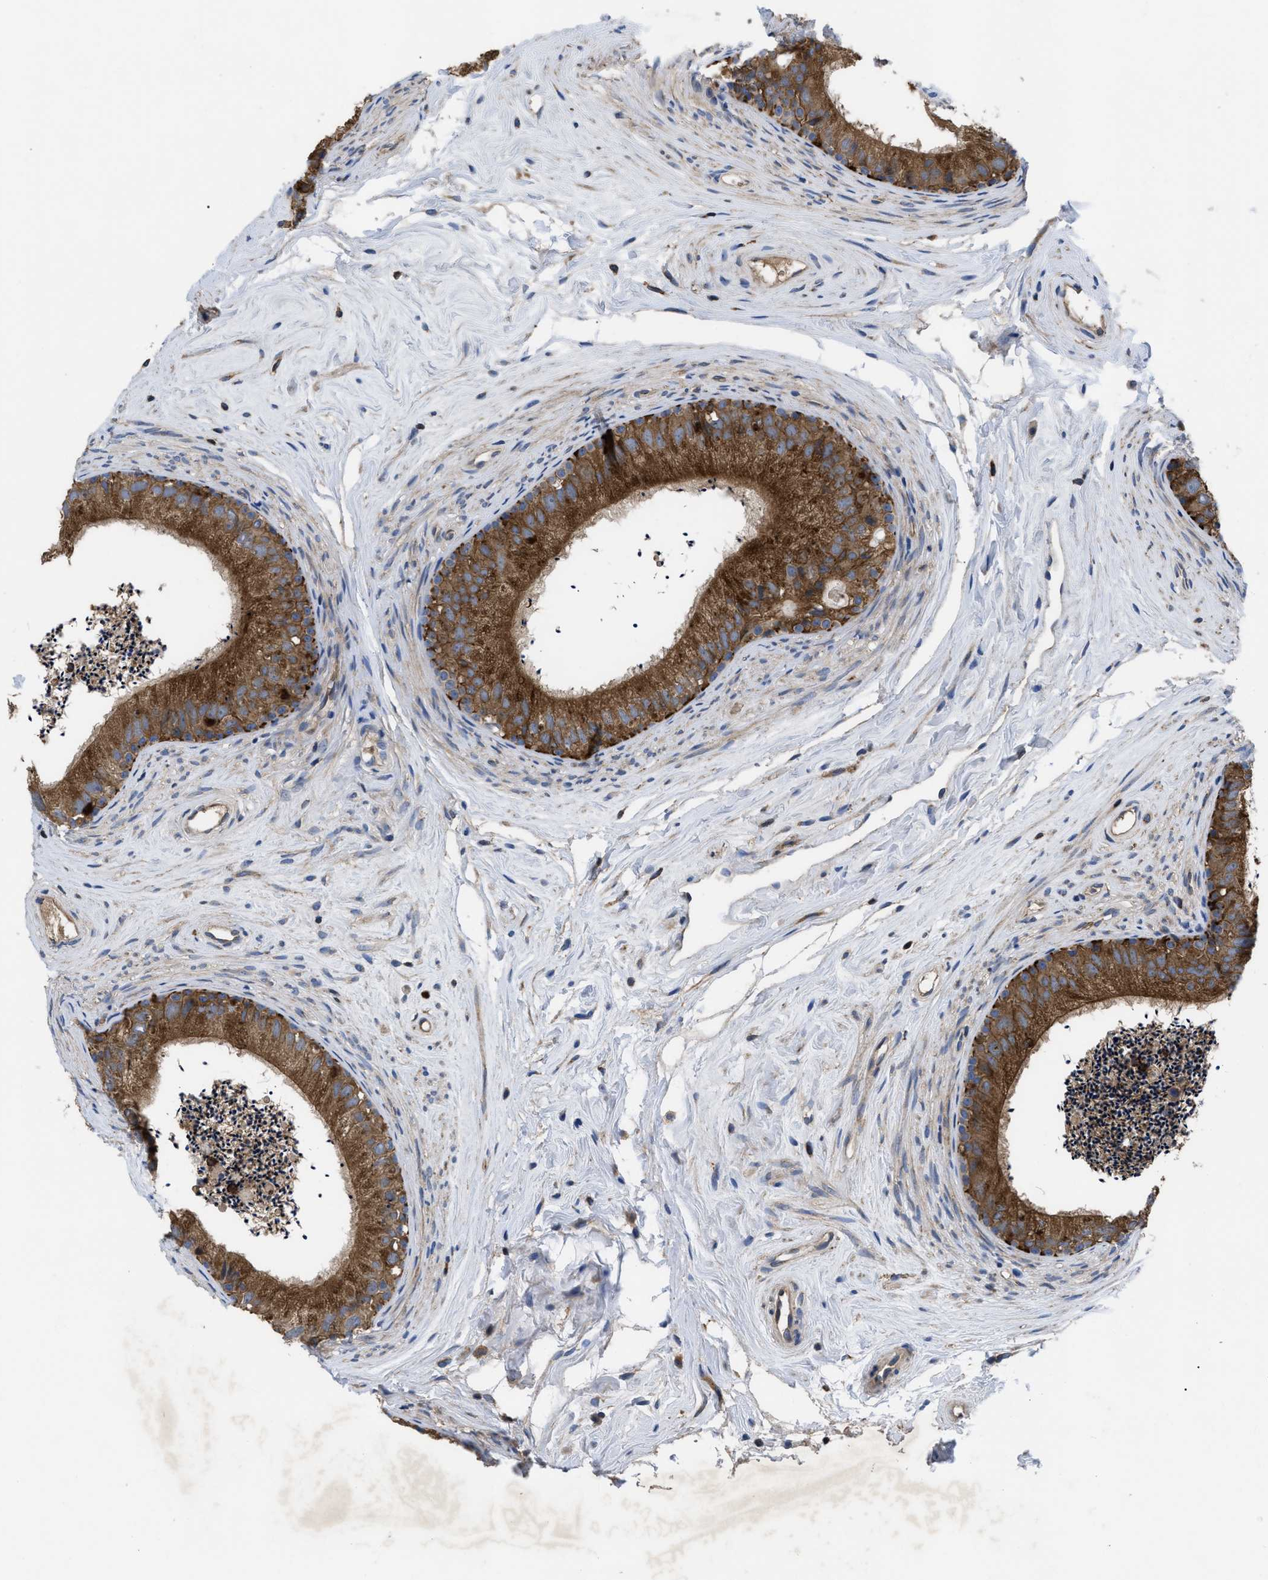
{"staining": {"intensity": "strong", "quantity": ">75%", "location": "cytoplasmic/membranous"}, "tissue": "epididymis", "cell_type": "Glandular cells", "image_type": "normal", "snomed": [{"axis": "morphology", "description": "Normal tissue, NOS"}, {"axis": "topography", "description": "Epididymis"}], "caption": "IHC (DAB (3,3'-diaminobenzidine)) staining of unremarkable human epididymis shows strong cytoplasmic/membranous protein staining in approximately >75% of glandular cells. The staining is performed using DAB (3,3'-diaminobenzidine) brown chromogen to label protein expression. The nuclei are counter-stained blue using hematoxylin.", "gene": "YBEY", "patient": {"sex": "male", "age": 56}}